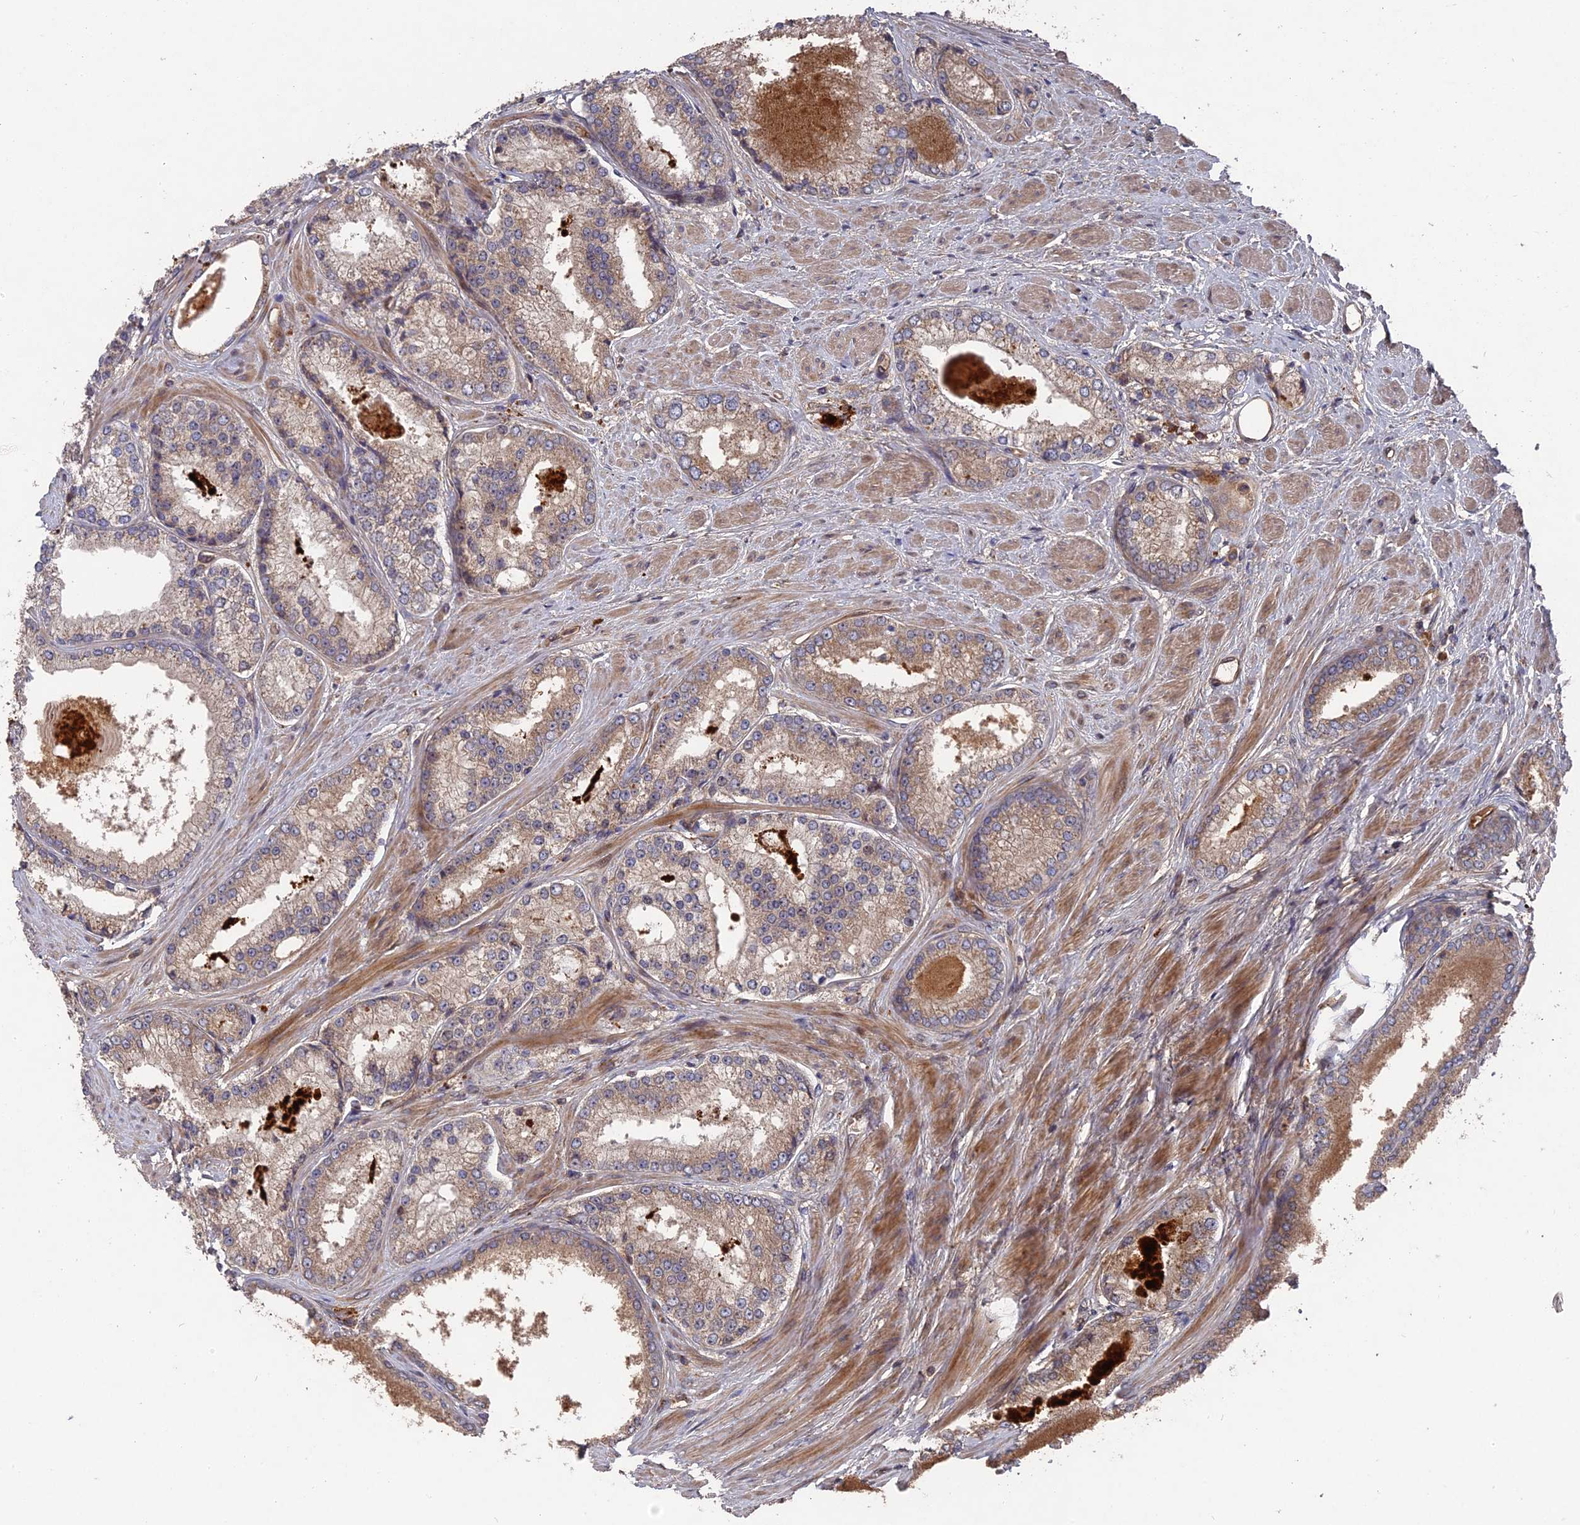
{"staining": {"intensity": "weak", "quantity": ">75%", "location": "cytoplasmic/membranous"}, "tissue": "prostate cancer", "cell_type": "Tumor cells", "image_type": "cancer", "snomed": [{"axis": "morphology", "description": "Adenocarcinoma, Low grade"}, {"axis": "topography", "description": "Prostate"}], "caption": "Tumor cells reveal low levels of weak cytoplasmic/membranous positivity in approximately >75% of cells in human prostate cancer.", "gene": "DEF8", "patient": {"sex": "male", "age": 68}}